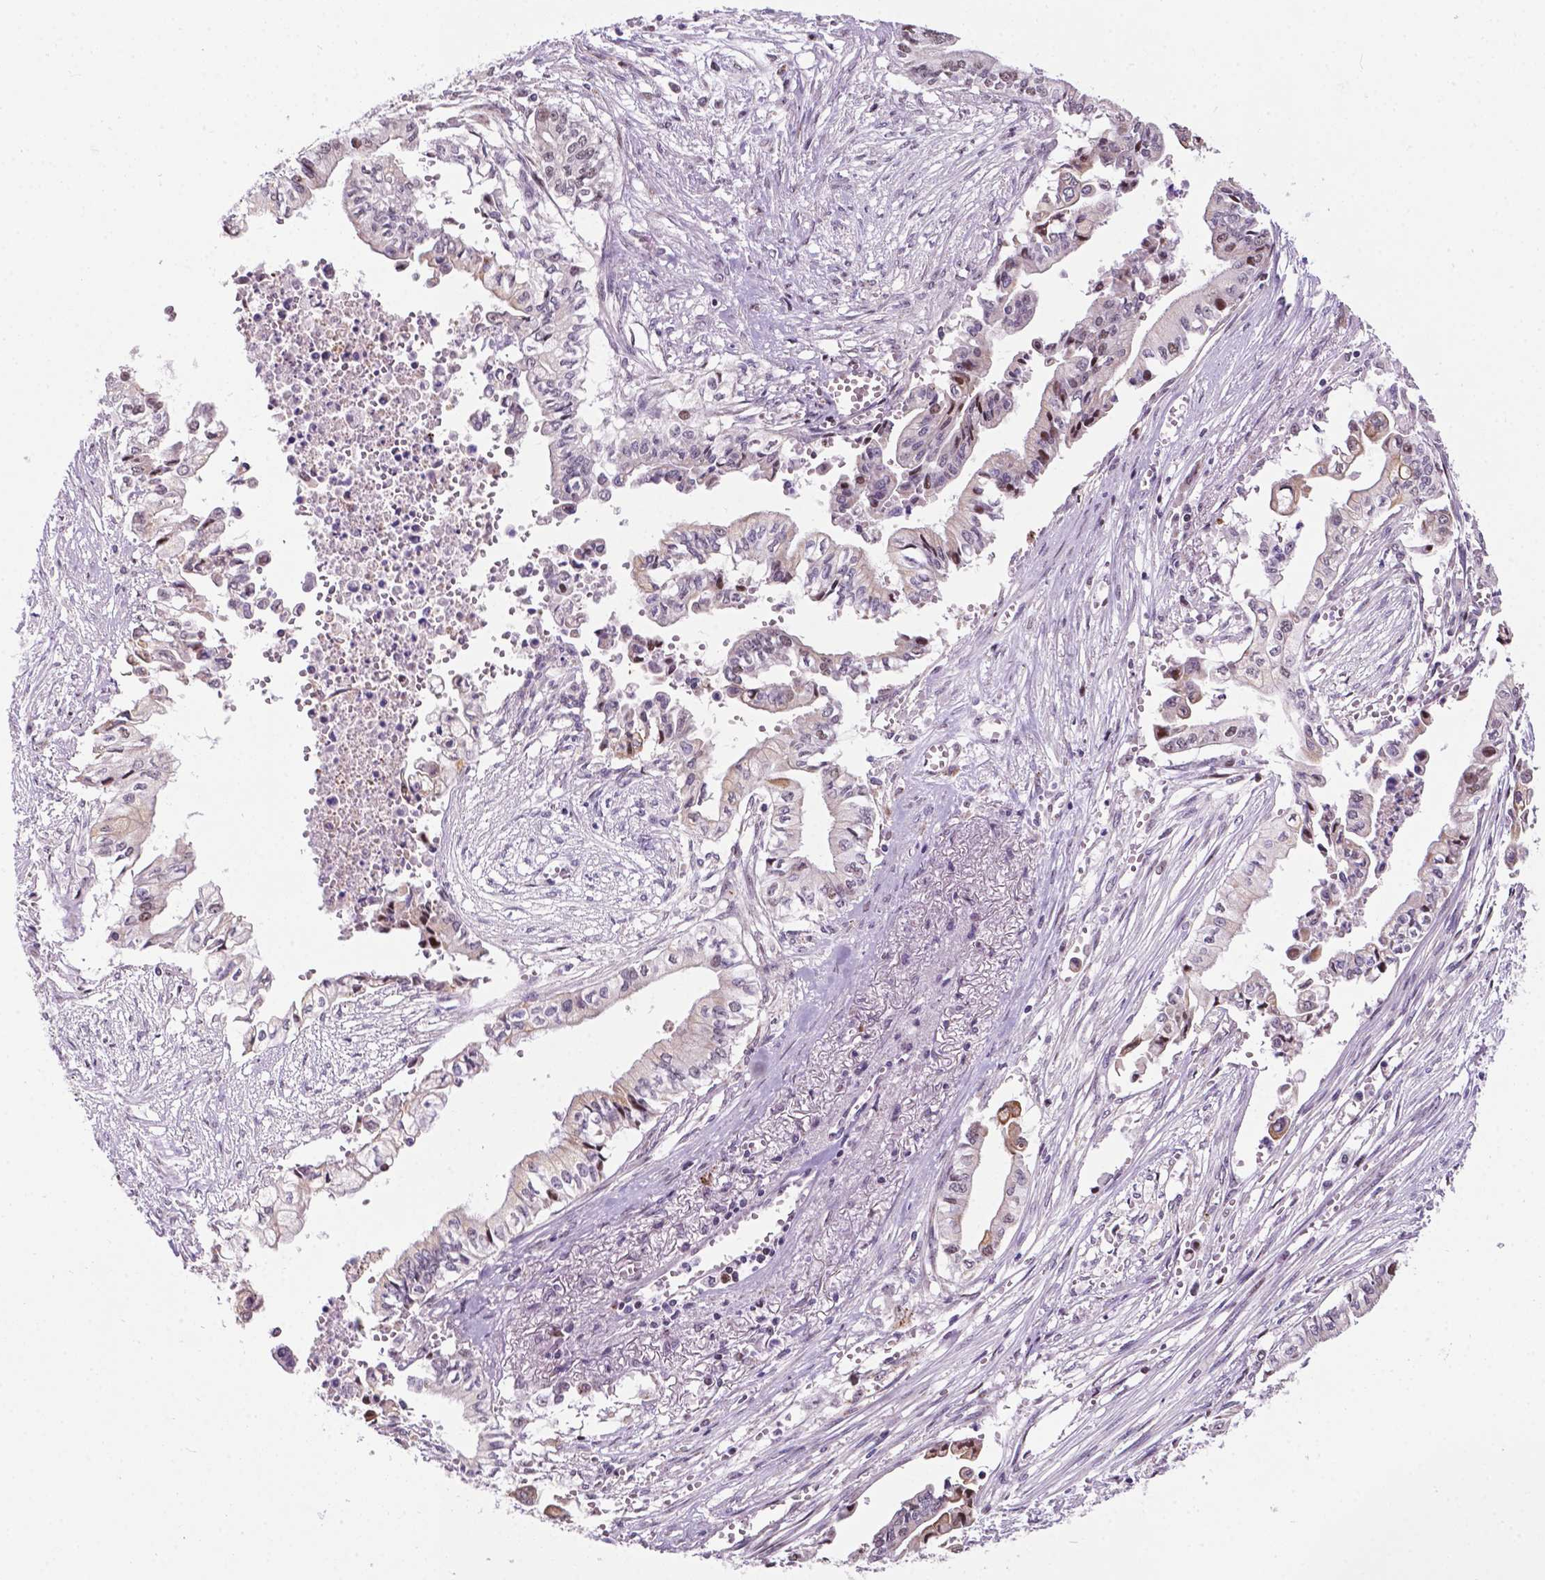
{"staining": {"intensity": "negative", "quantity": "none", "location": "none"}, "tissue": "pancreatic cancer", "cell_type": "Tumor cells", "image_type": "cancer", "snomed": [{"axis": "morphology", "description": "Adenocarcinoma, NOS"}, {"axis": "topography", "description": "Pancreas"}], "caption": "The immunohistochemistry (IHC) histopathology image has no significant staining in tumor cells of pancreatic cancer tissue.", "gene": "SMAD3", "patient": {"sex": "female", "age": 61}}